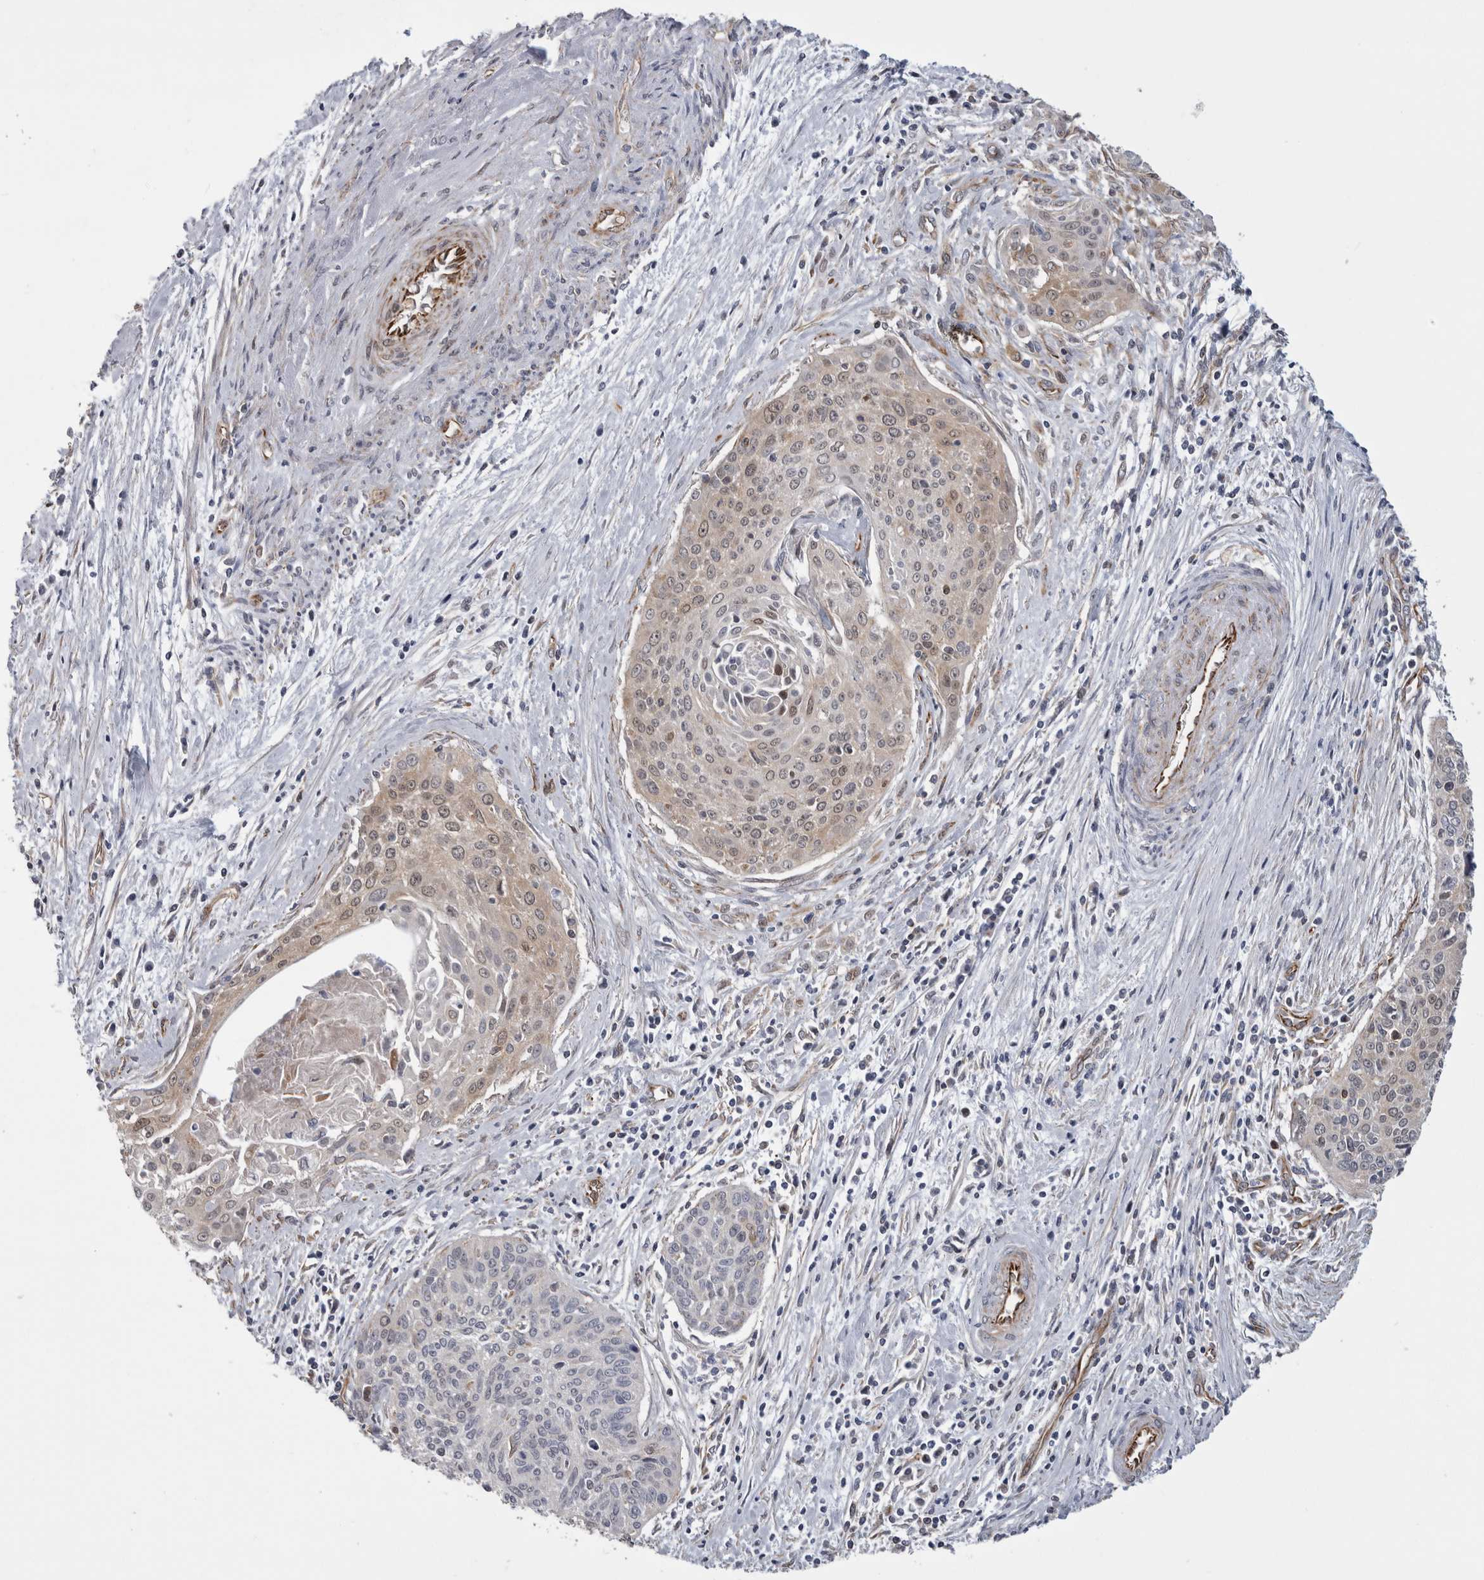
{"staining": {"intensity": "weak", "quantity": "<25%", "location": "cytoplasmic/membranous,nuclear"}, "tissue": "cervical cancer", "cell_type": "Tumor cells", "image_type": "cancer", "snomed": [{"axis": "morphology", "description": "Squamous cell carcinoma, NOS"}, {"axis": "topography", "description": "Cervix"}], "caption": "Immunohistochemistry image of human cervical cancer stained for a protein (brown), which shows no expression in tumor cells.", "gene": "ACOT7", "patient": {"sex": "female", "age": 55}}